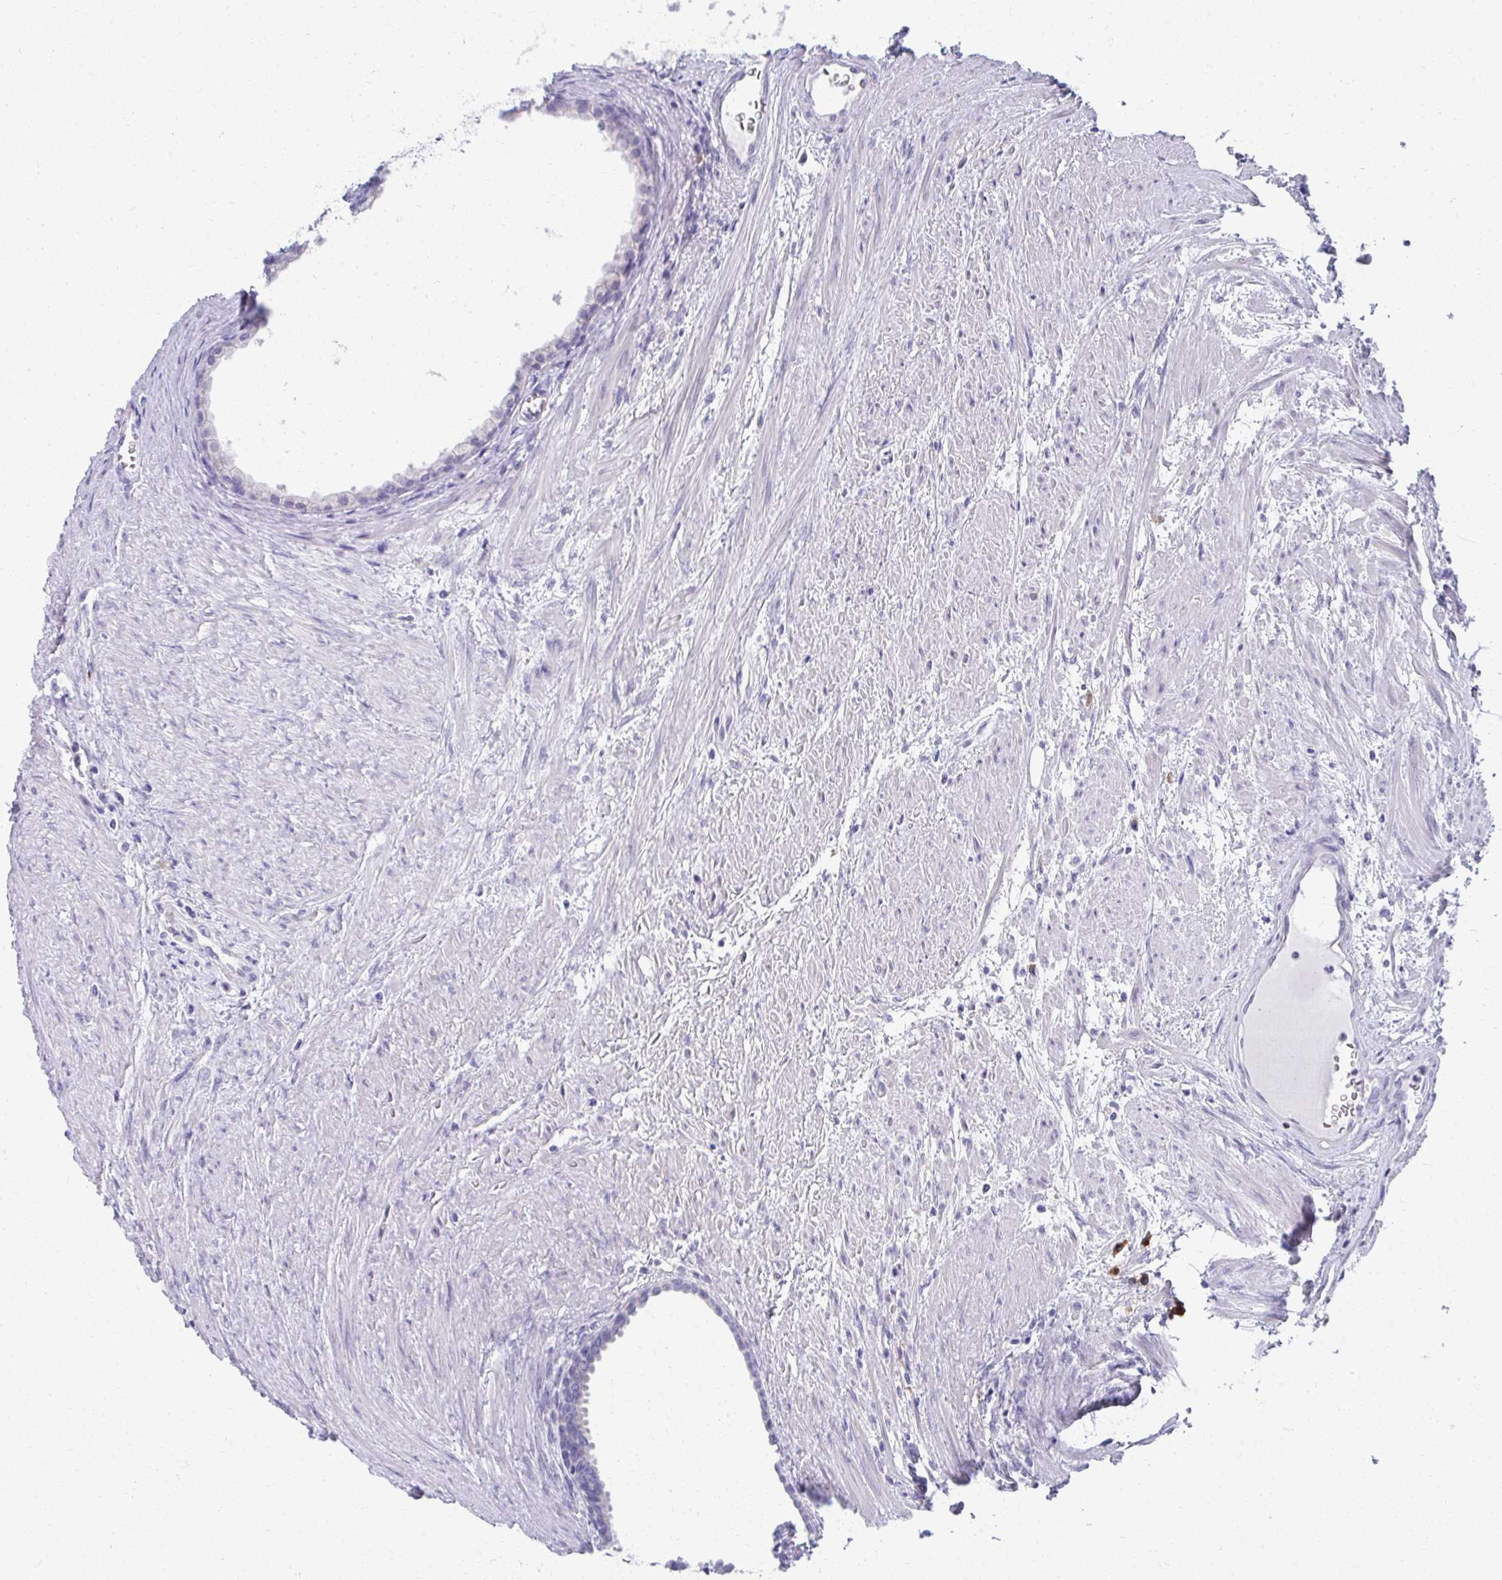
{"staining": {"intensity": "negative", "quantity": "none", "location": "none"}, "tissue": "prostate cancer", "cell_type": "Tumor cells", "image_type": "cancer", "snomed": [{"axis": "morphology", "description": "Adenocarcinoma, High grade"}, {"axis": "topography", "description": "Prostate"}], "caption": "Immunohistochemical staining of human prostate cancer (adenocarcinoma (high-grade)) demonstrates no significant positivity in tumor cells.", "gene": "FASLG", "patient": {"sex": "male", "age": 68}}